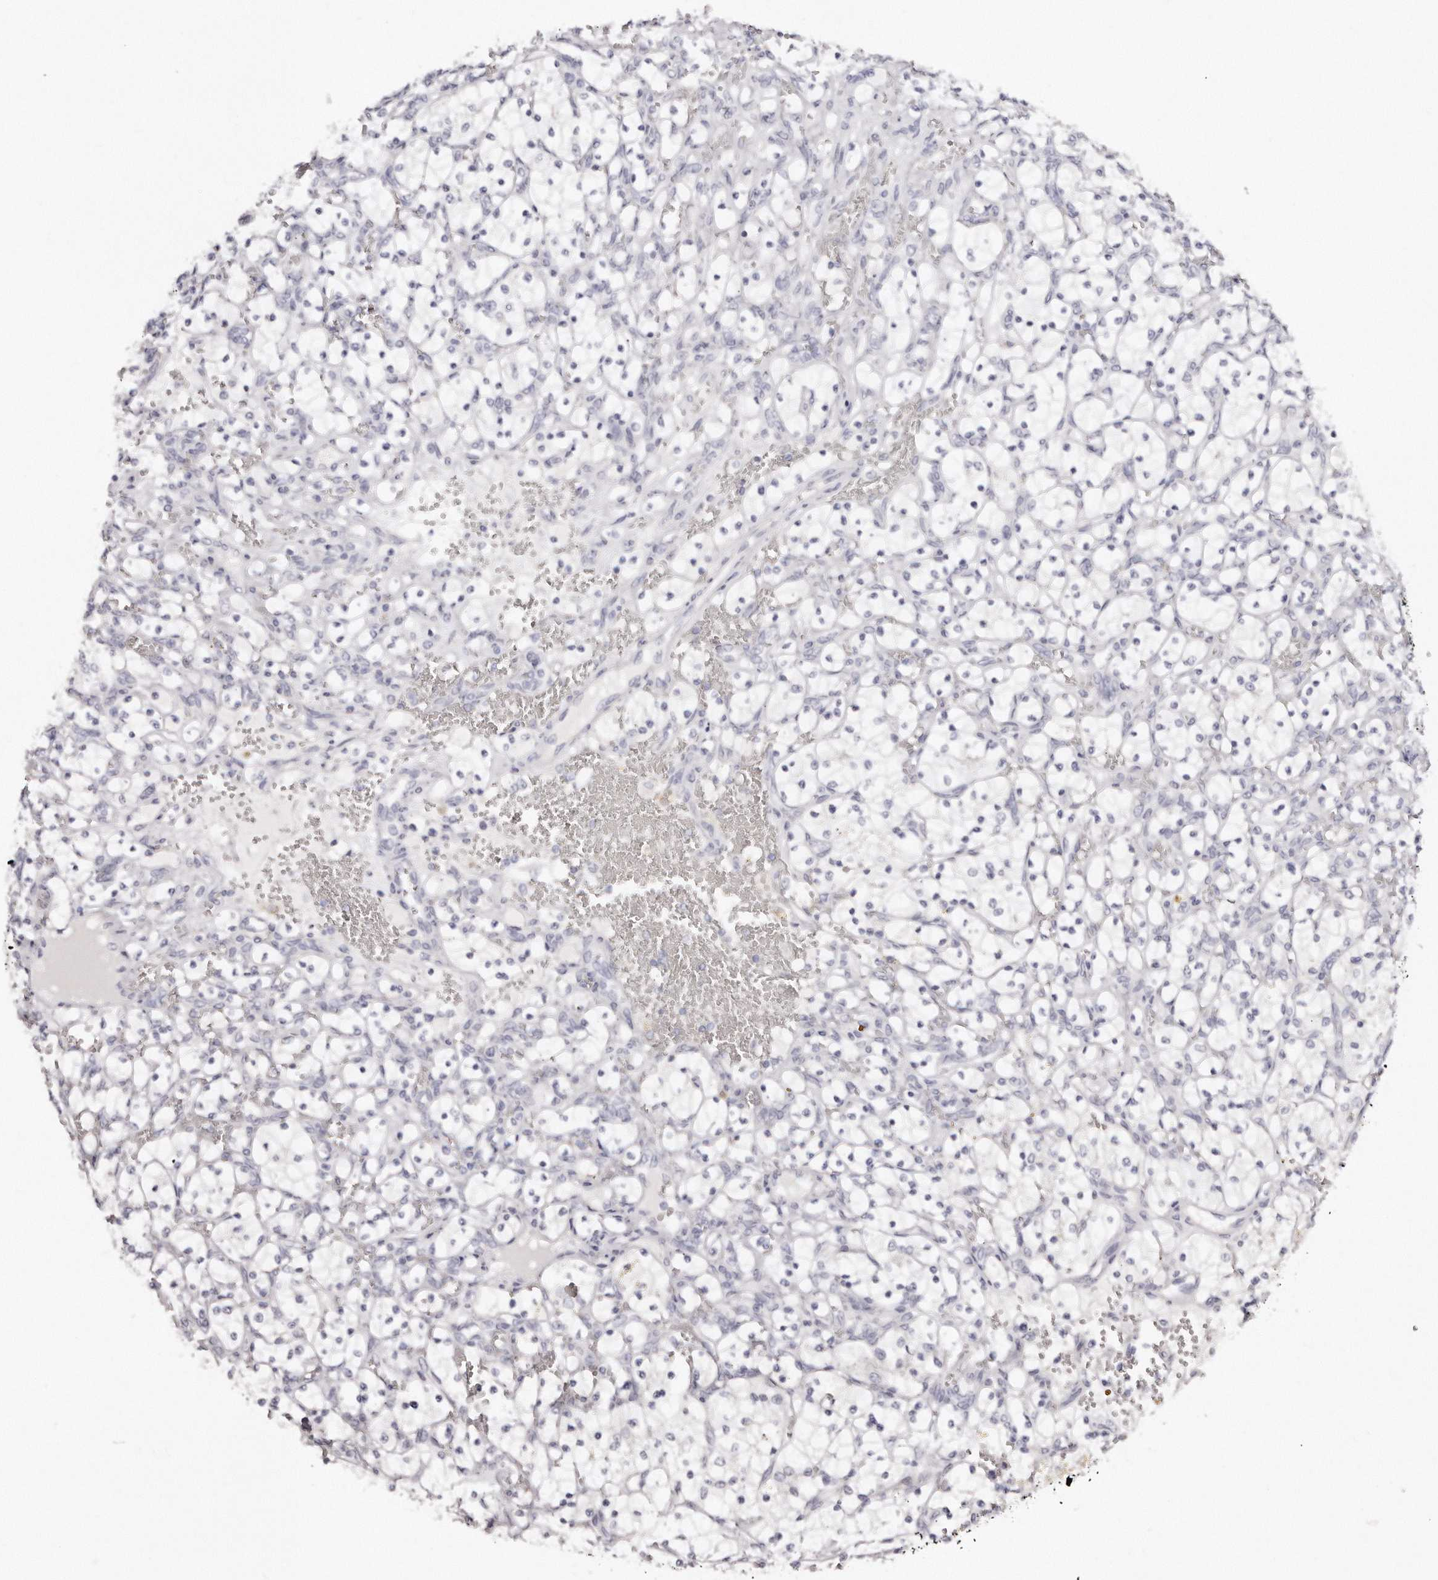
{"staining": {"intensity": "negative", "quantity": "none", "location": "none"}, "tissue": "renal cancer", "cell_type": "Tumor cells", "image_type": "cancer", "snomed": [{"axis": "morphology", "description": "Adenocarcinoma, NOS"}, {"axis": "topography", "description": "Kidney"}], "caption": "An IHC image of renal cancer (adenocarcinoma) is shown. There is no staining in tumor cells of renal cancer (adenocarcinoma). (Stains: DAB immunohistochemistry (IHC) with hematoxylin counter stain, Microscopy: brightfield microscopy at high magnification).", "gene": "AKNAD1", "patient": {"sex": "female", "age": 69}}